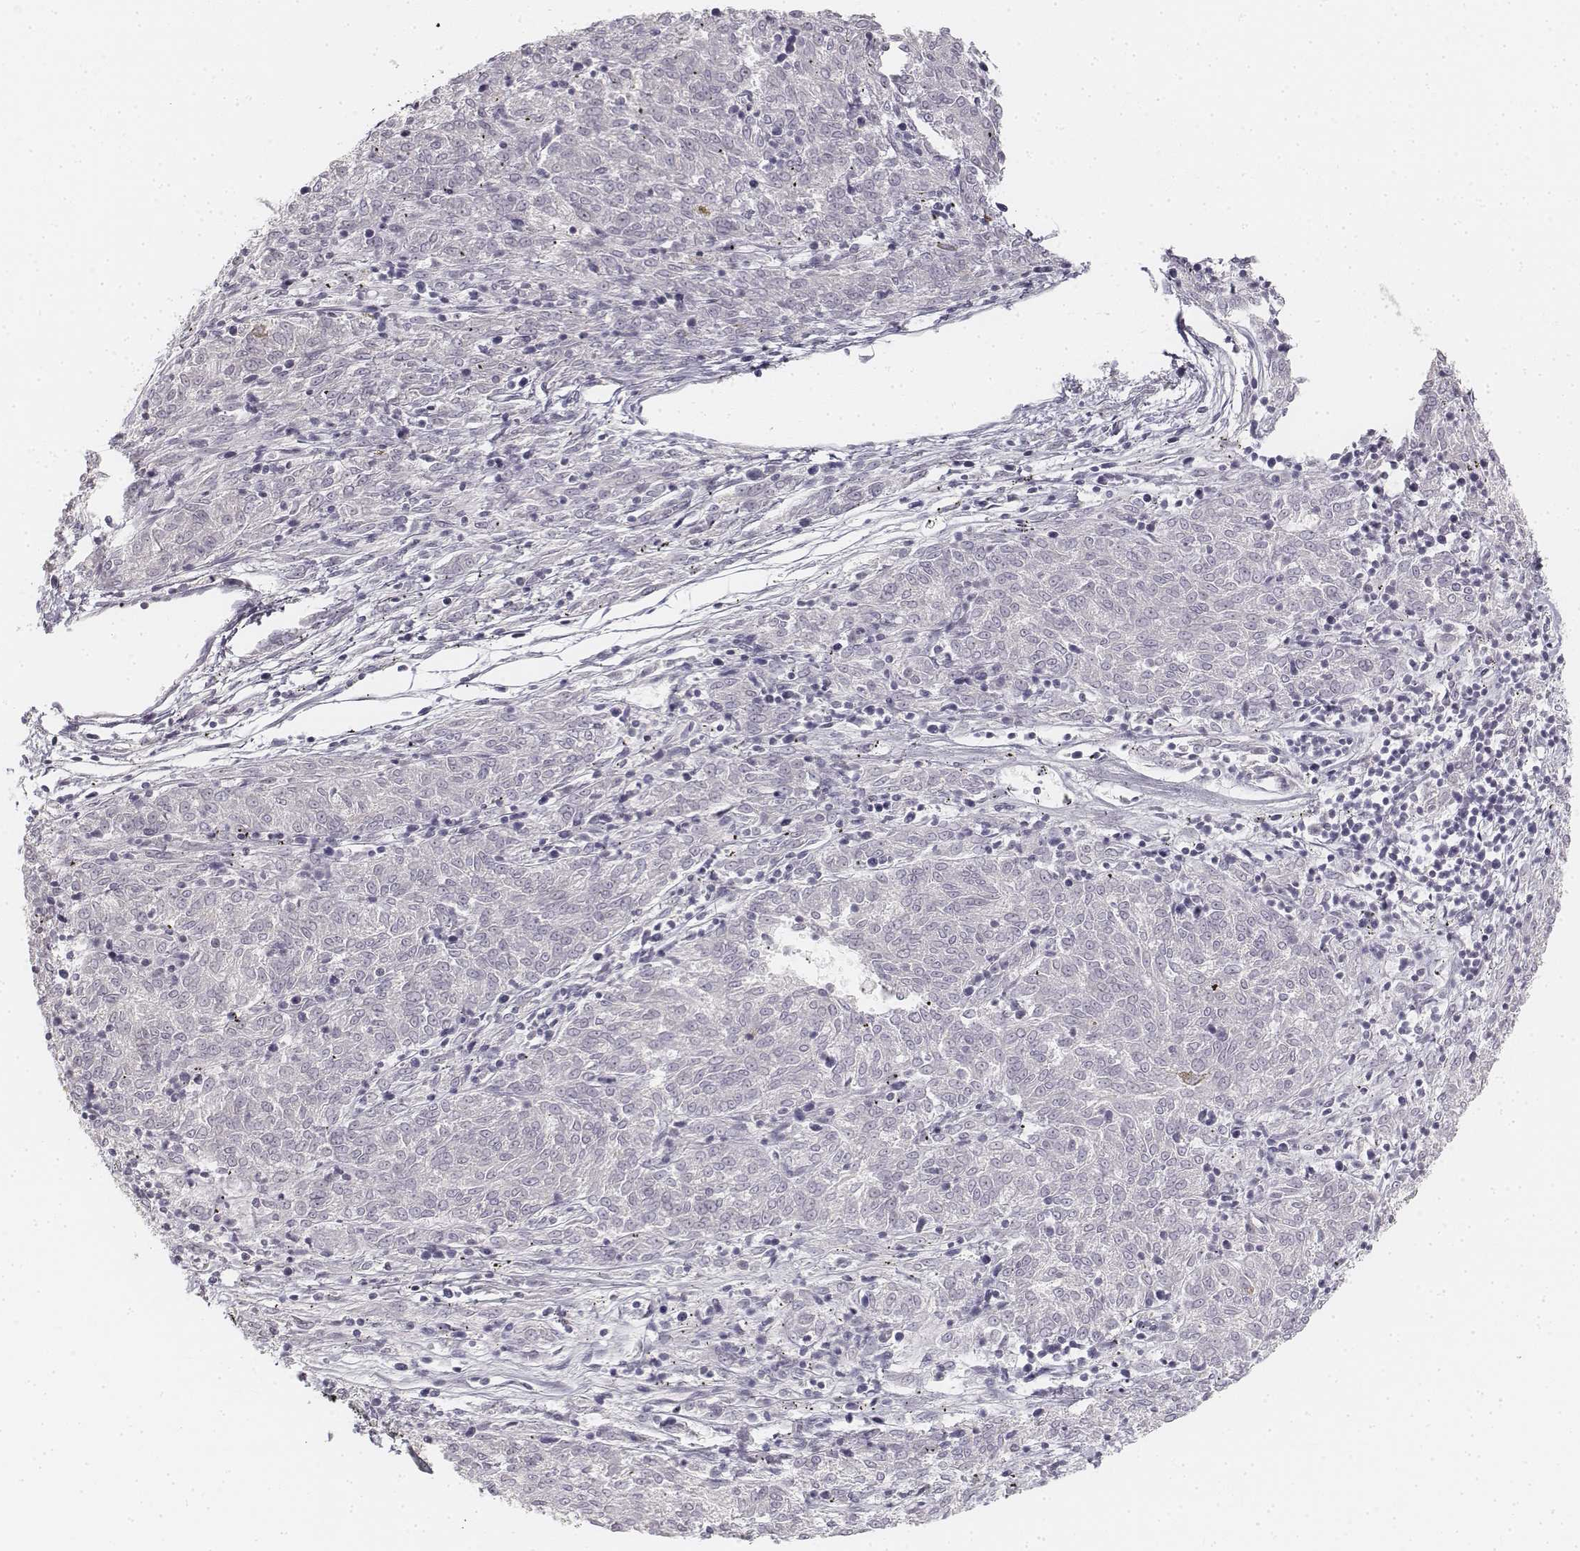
{"staining": {"intensity": "negative", "quantity": "none", "location": "none"}, "tissue": "melanoma", "cell_type": "Tumor cells", "image_type": "cancer", "snomed": [{"axis": "morphology", "description": "Malignant melanoma, NOS"}, {"axis": "topography", "description": "Skin"}], "caption": "The immunohistochemistry micrograph has no significant expression in tumor cells of malignant melanoma tissue. (DAB immunohistochemistry (IHC) visualized using brightfield microscopy, high magnification).", "gene": "DSG4", "patient": {"sex": "female", "age": 72}}